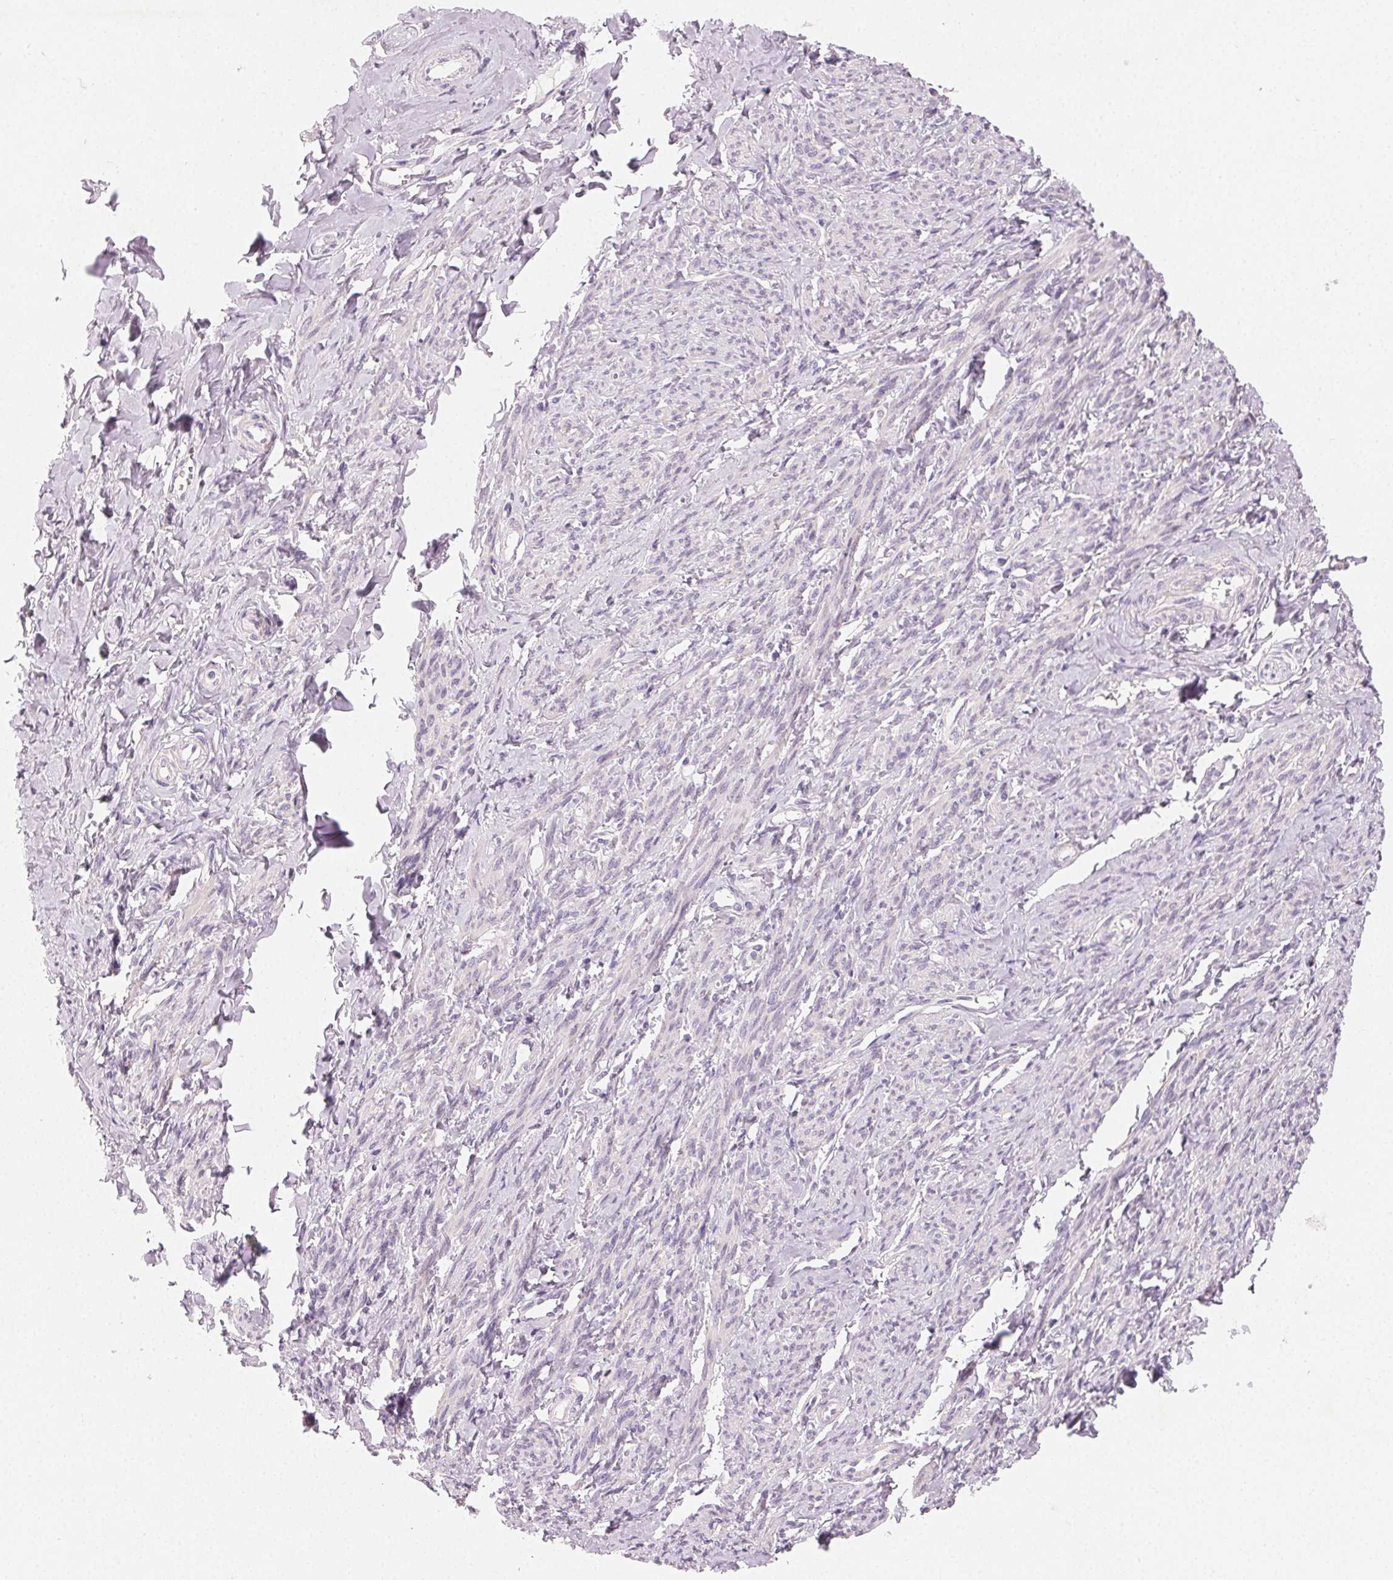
{"staining": {"intensity": "negative", "quantity": "none", "location": "none"}, "tissue": "smooth muscle", "cell_type": "Smooth muscle cells", "image_type": "normal", "snomed": [{"axis": "morphology", "description": "Normal tissue, NOS"}, {"axis": "topography", "description": "Smooth muscle"}], "caption": "Immunohistochemistry image of benign smooth muscle stained for a protein (brown), which reveals no staining in smooth muscle cells. (DAB immunohistochemistry (IHC), high magnification).", "gene": "MYBL1", "patient": {"sex": "female", "age": 65}}